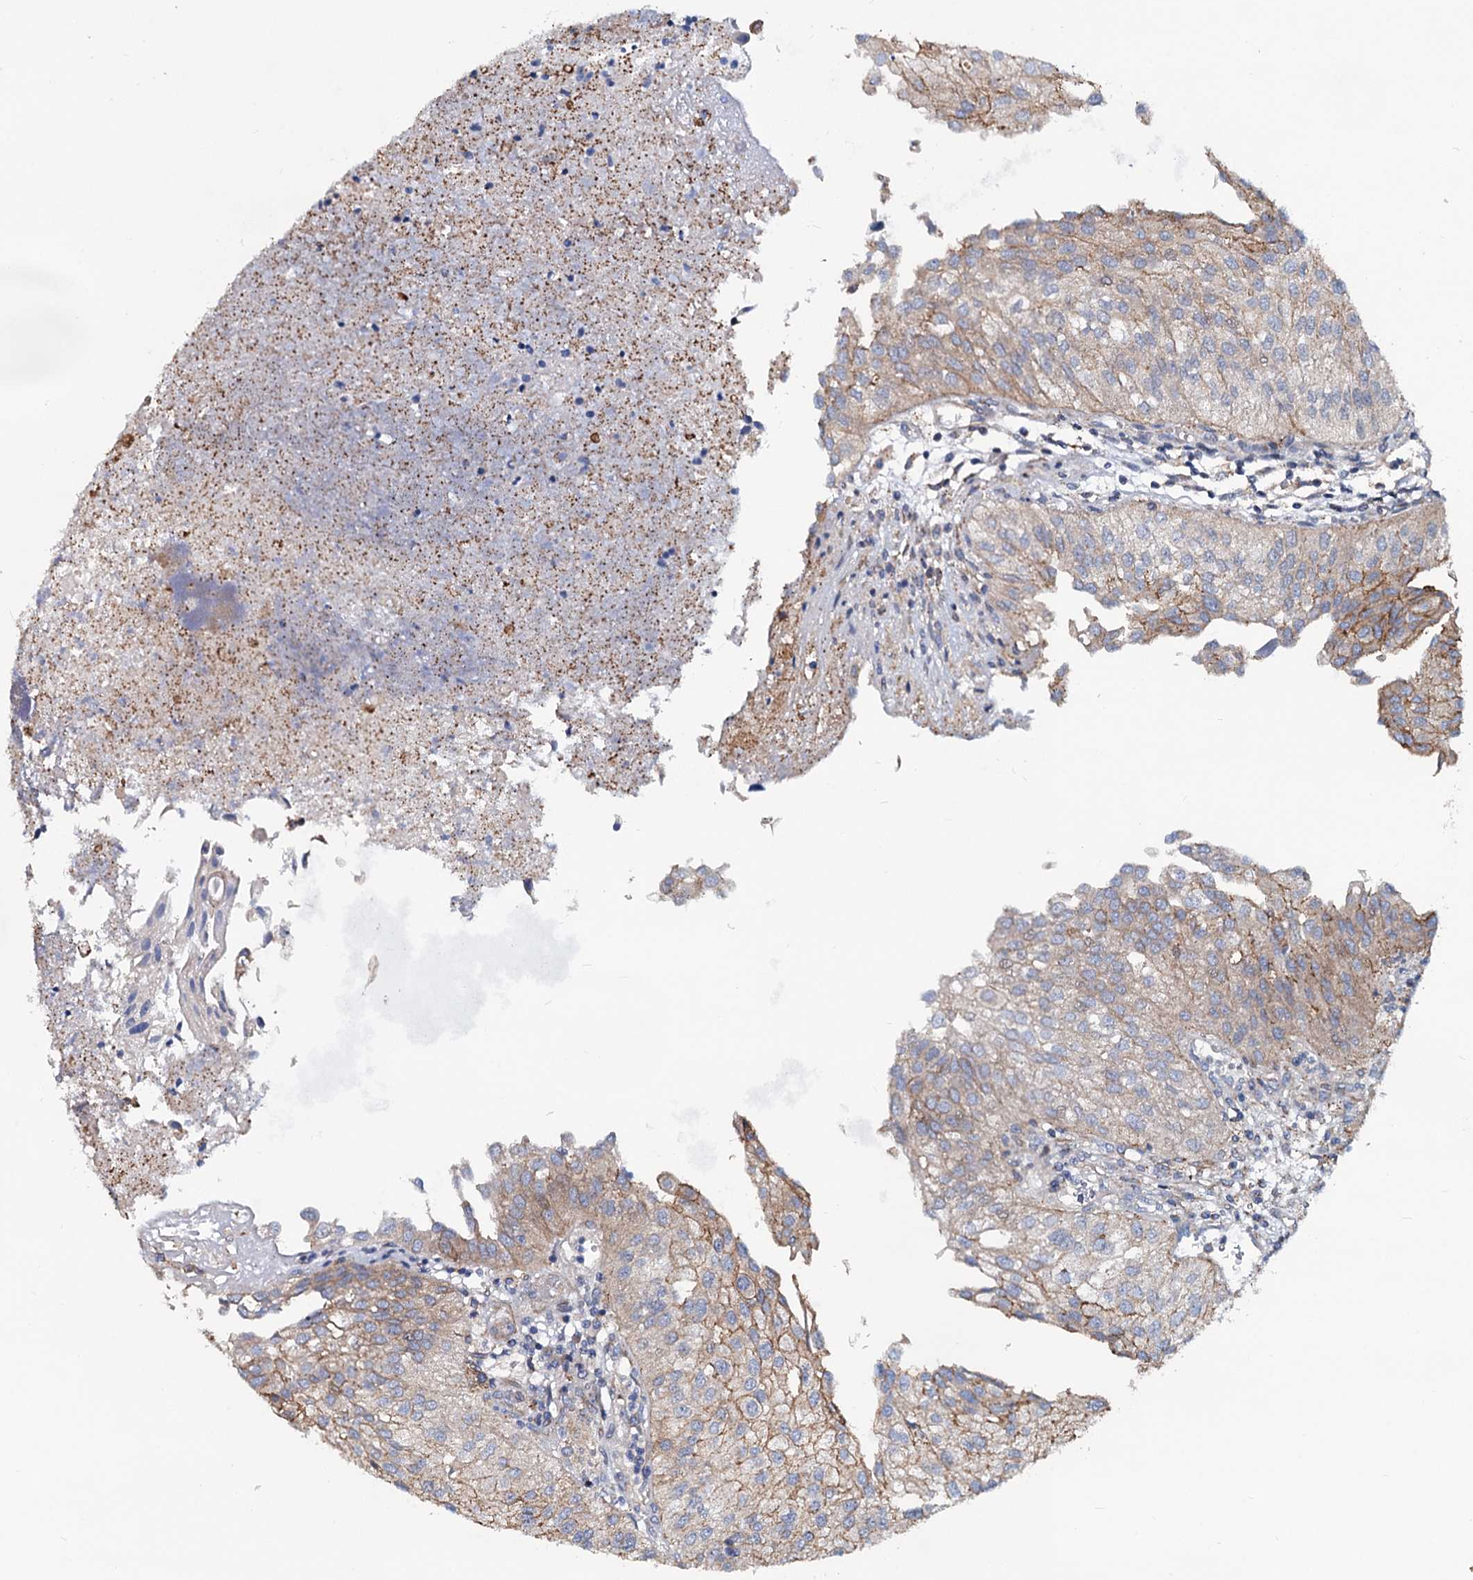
{"staining": {"intensity": "moderate", "quantity": "25%-75%", "location": "cytoplasmic/membranous"}, "tissue": "urothelial cancer", "cell_type": "Tumor cells", "image_type": "cancer", "snomed": [{"axis": "morphology", "description": "Urothelial carcinoma, Low grade"}, {"axis": "topography", "description": "Urinary bladder"}], "caption": "A photomicrograph of urothelial cancer stained for a protein shows moderate cytoplasmic/membranous brown staining in tumor cells.", "gene": "PSEN1", "patient": {"sex": "female", "age": 89}}